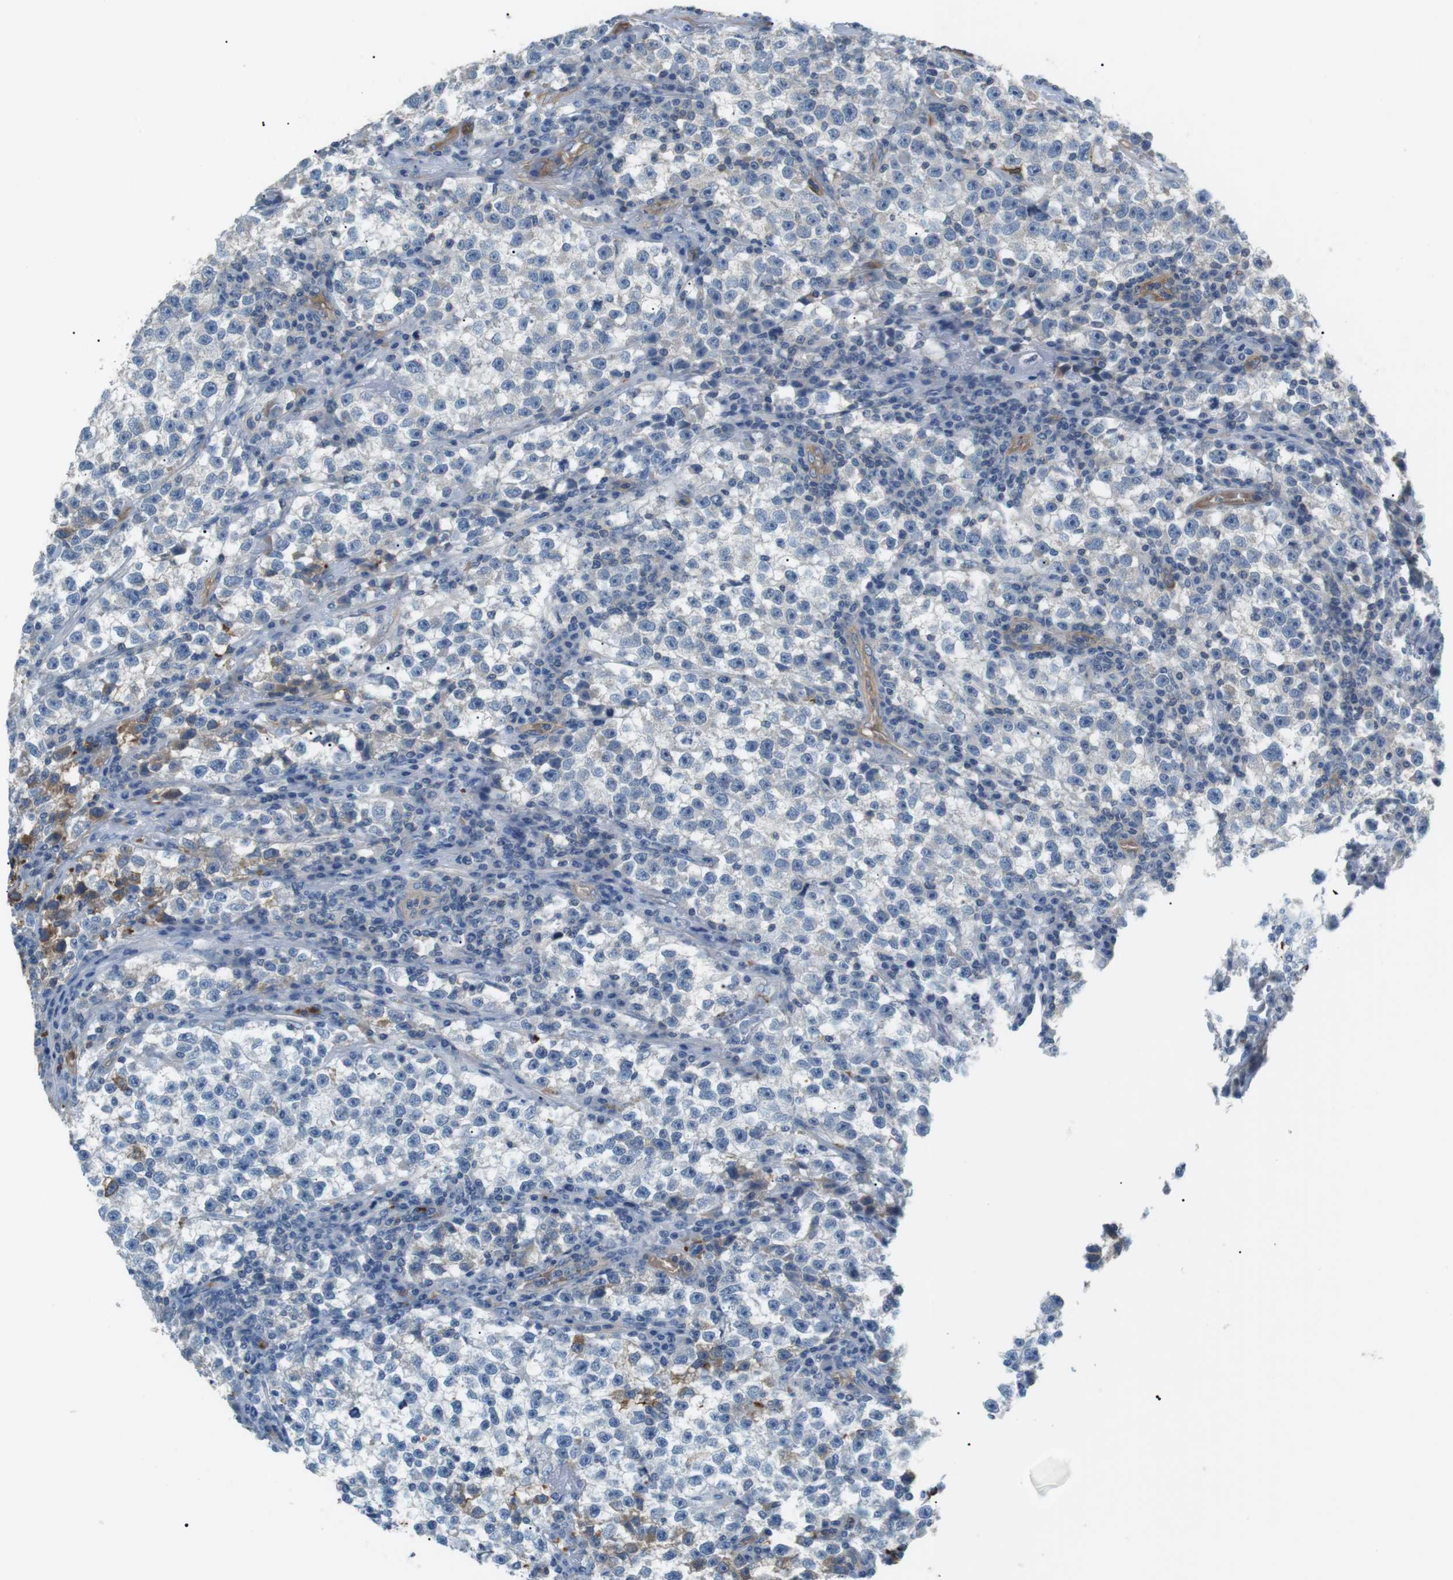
{"staining": {"intensity": "negative", "quantity": "none", "location": "none"}, "tissue": "testis cancer", "cell_type": "Tumor cells", "image_type": "cancer", "snomed": [{"axis": "morphology", "description": "Seminoma, NOS"}, {"axis": "topography", "description": "Testis"}], "caption": "The micrograph displays no significant positivity in tumor cells of testis cancer (seminoma).", "gene": "ADCY10", "patient": {"sex": "male", "age": 22}}